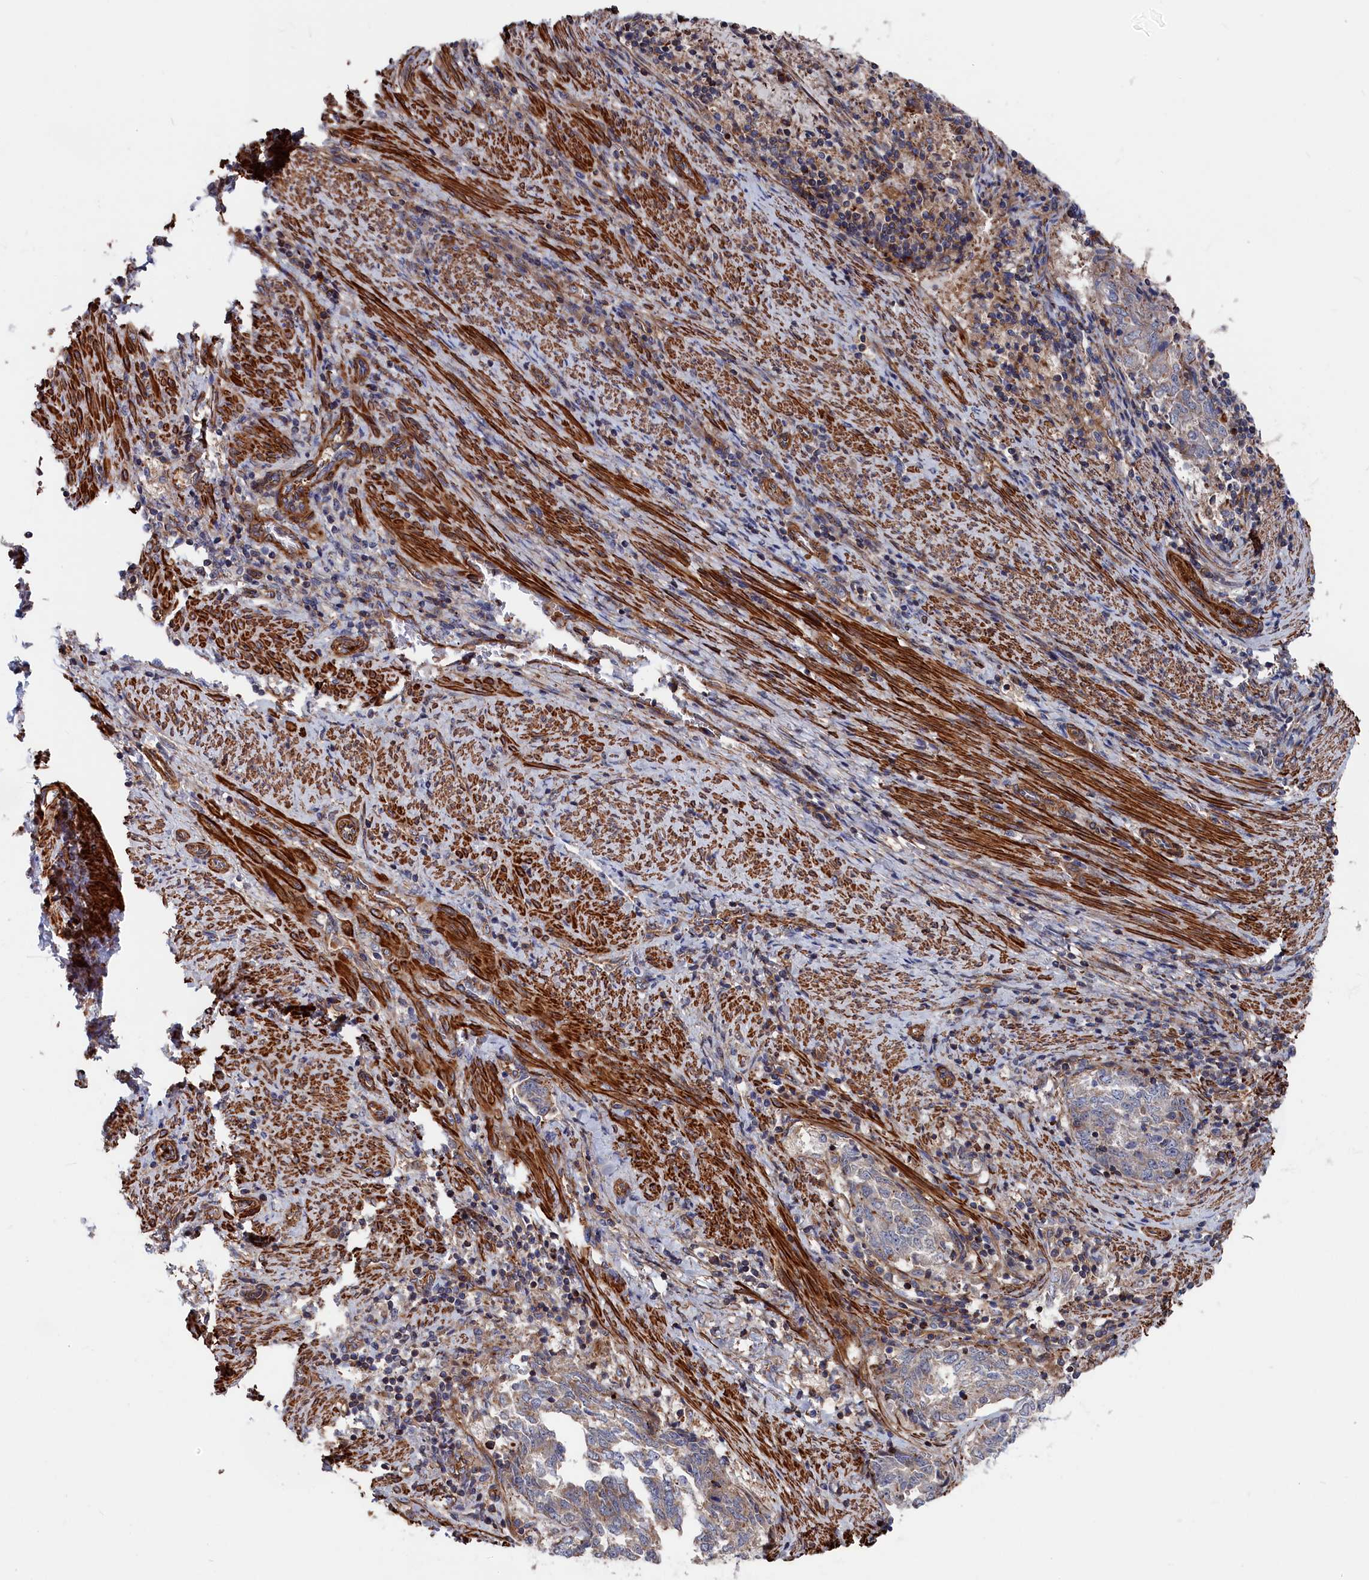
{"staining": {"intensity": "weak", "quantity": "25%-75%", "location": "cytoplasmic/membranous"}, "tissue": "endometrial cancer", "cell_type": "Tumor cells", "image_type": "cancer", "snomed": [{"axis": "morphology", "description": "Adenocarcinoma, NOS"}, {"axis": "topography", "description": "Endometrium"}], "caption": "Protein staining exhibits weak cytoplasmic/membranous expression in approximately 25%-75% of tumor cells in endometrial cancer (adenocarcinoma).", "gene": "LDHD", "patient": {"sex": "female", "age": 80}}